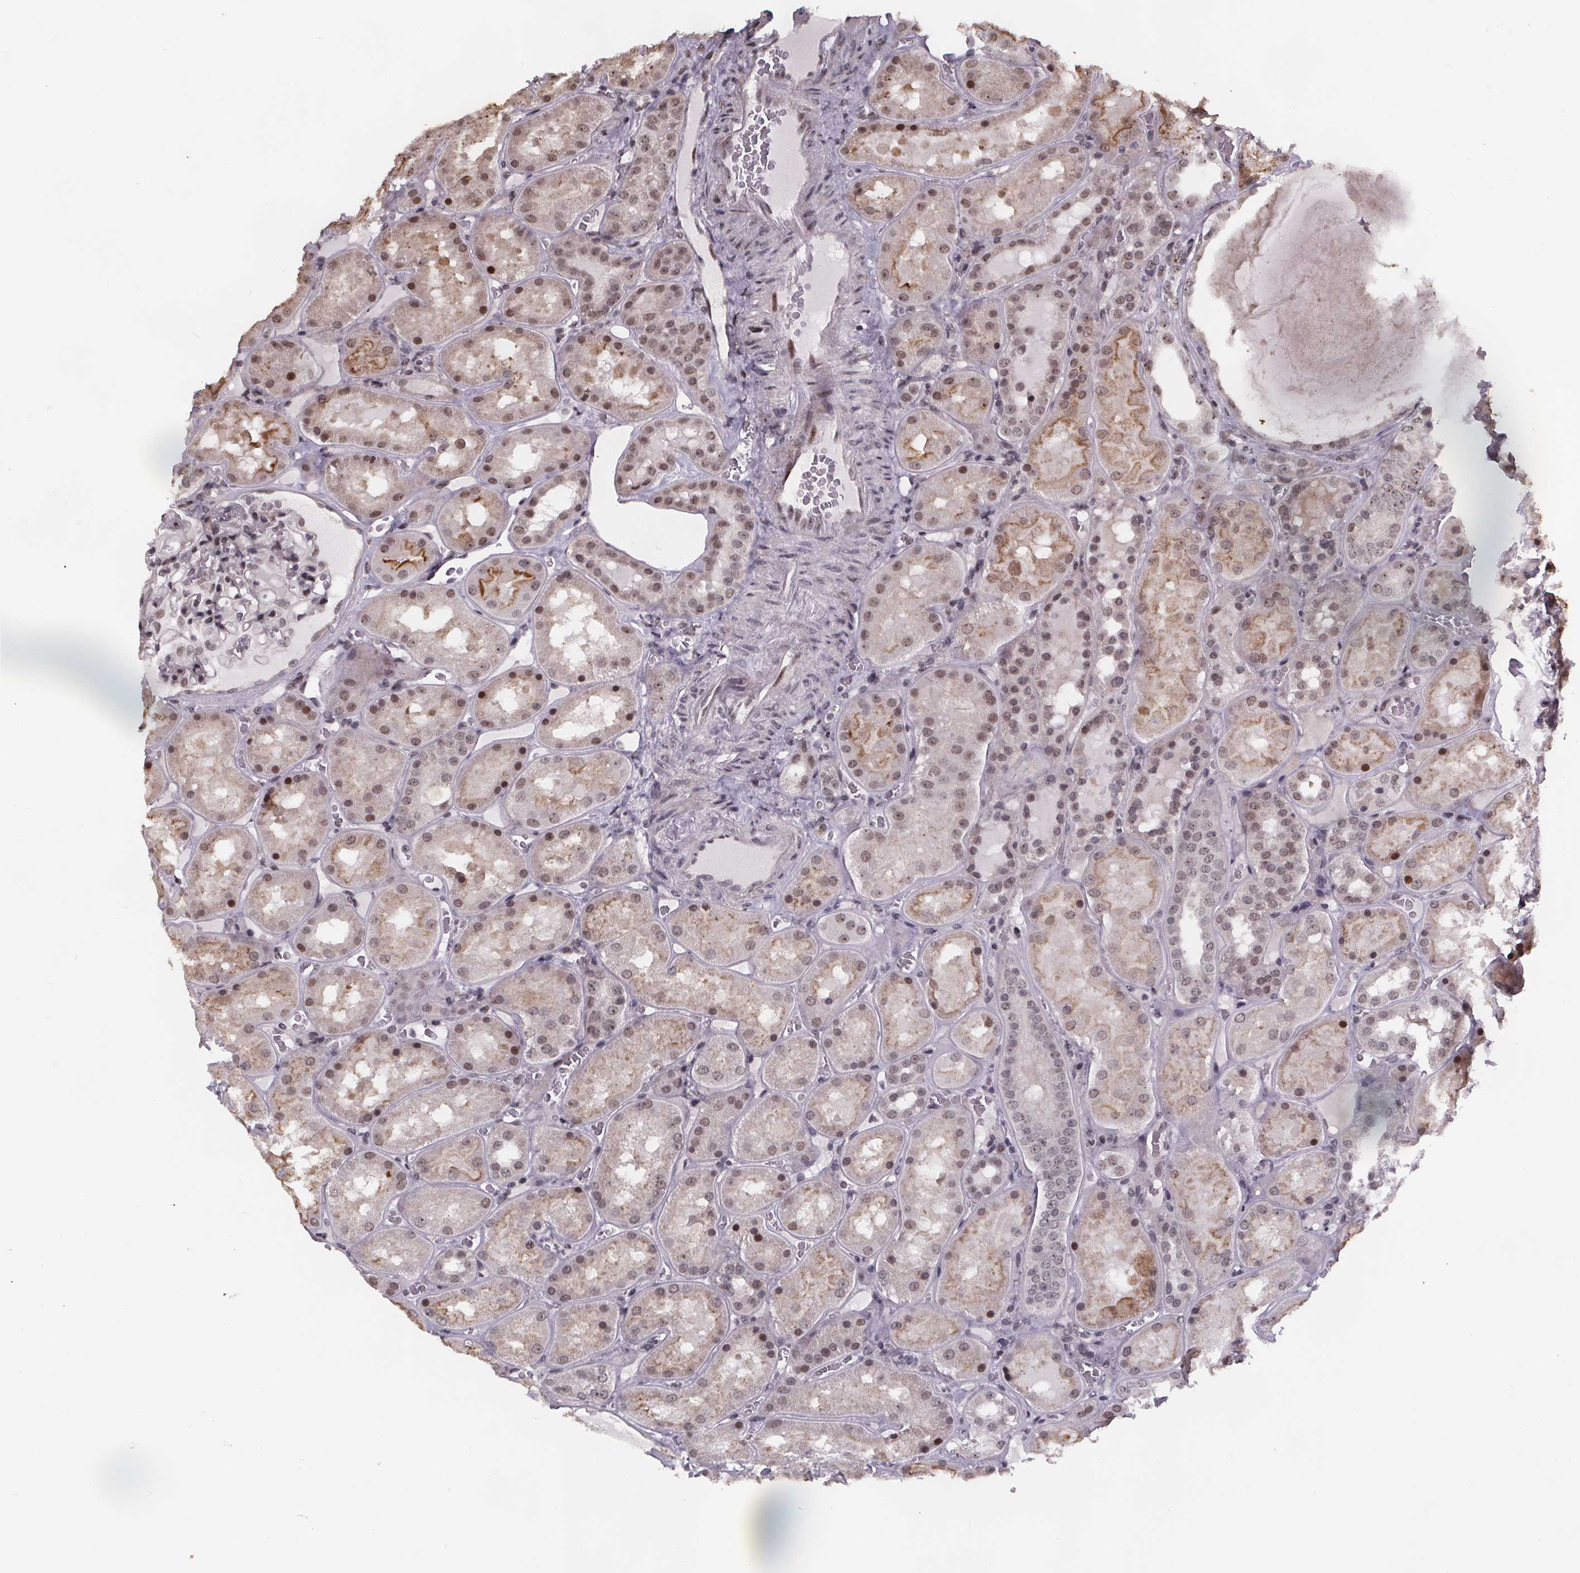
{"staining": {"intensity": "weak", "quantity": "25%-75%", "location": "nuclear"}, "tissue": "kidney", "cell_type": "Cells in glomeruli", "image_type": "normal", "snomed": [{"axis": "morphology", "description": "Normal tissue, NOS"}, {"axis": "topography", "description": "Kidney"}], "caption": "IHC photomicrograph of unremarkable kidney: human kidney stained using immunohistochemistry (IHC) reveals low levels of weak protein expression localized specifically in the nuclear of cells in glomeruli, appearing as a nuclear brown color.", "gene": "U2SURP", "patient": {"sex": "male", "age": 73}}